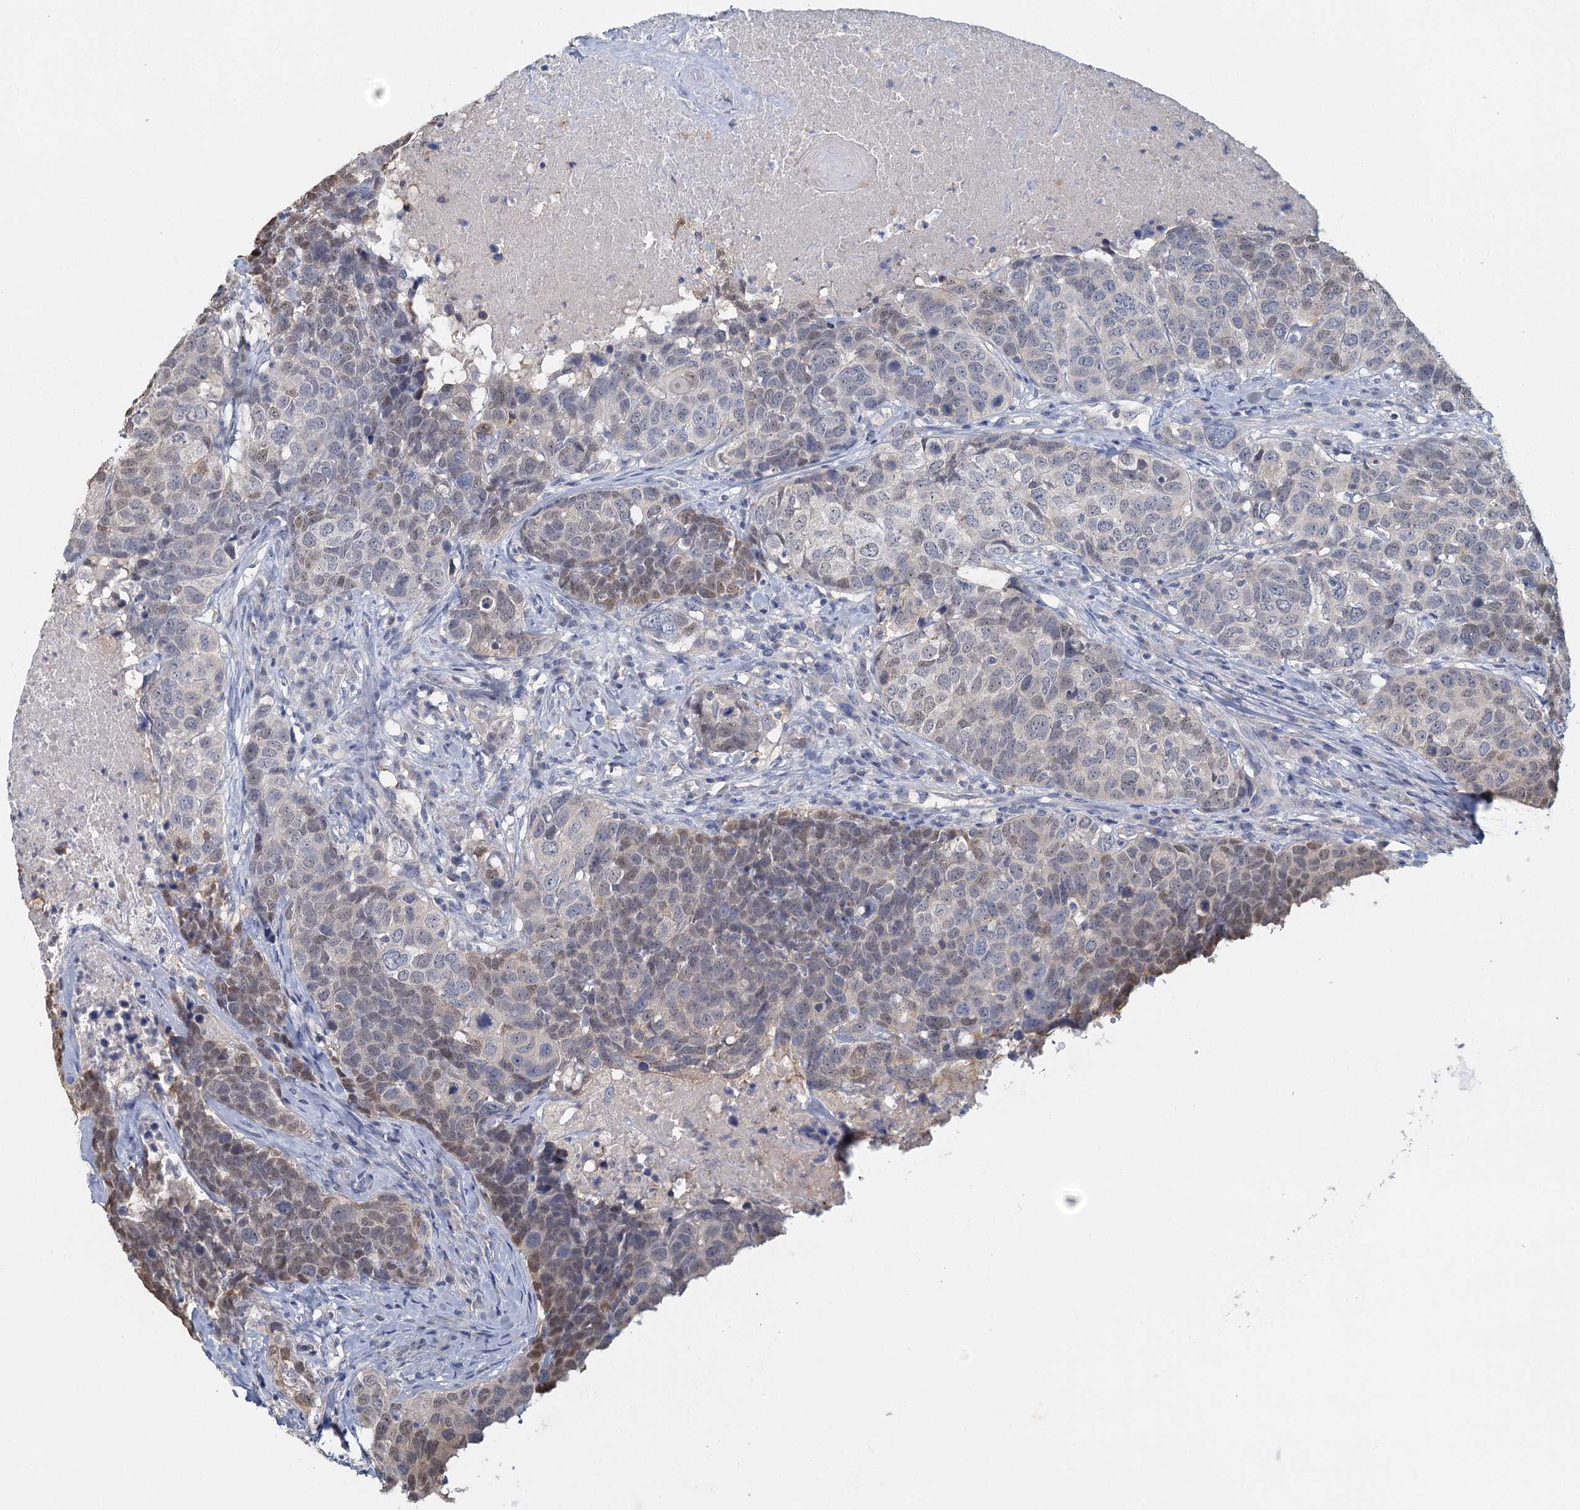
{"staining": {"intensity": "weak", "quantity": "25%-75%", "location": "cytoplasmic/membranous,nuclear"}, "tissue": "head and neck cancer", "cell_type": "Tumor cells", "image_type": "cancer", "snomed": [{"axis": "morphology", "description": "Squamous cell carcinoma, NOS"}, {"axis": "topography", "description": "Head-Neck"}], "caption": "Head and neck squamous cell carcinoma was stained to show a protein in brown. There is low levels of weak cytoplasmic/membranous and nuclear positivity in approximately 25%-75% of tumor cells.", "gene": "MYO7B", "patient": {"sex": "male", "age": 66}}